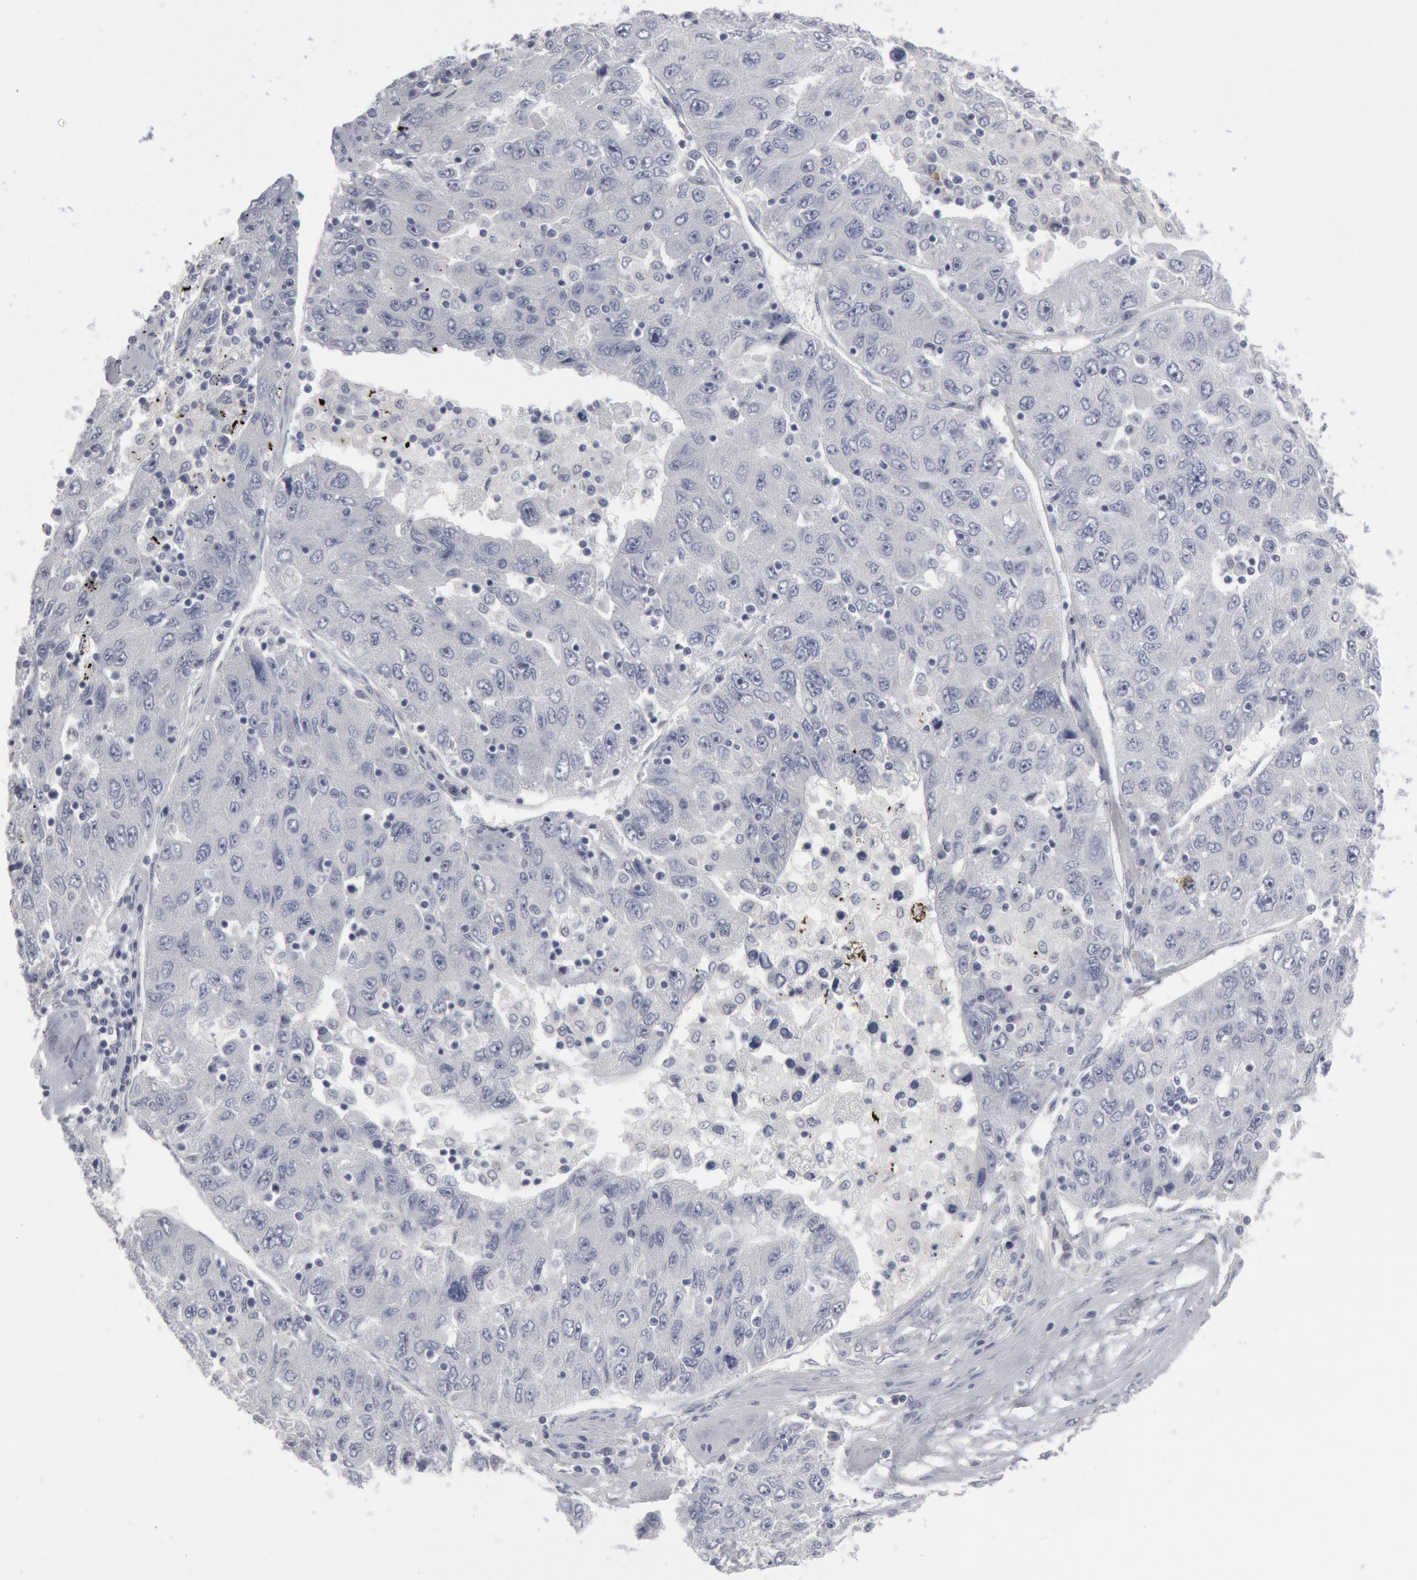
{"staining": {"intensity": "negative", "quantity": "none", "location": "none"}, "tissue": "liver cancer", "cell_type": "Tumor cells", "image_type": "cancer", "snomed": [{"axis": "morphology", "description": "Carcinoma, Hepatocellular, NOS"}, {"axis": "topography", "description": "Liver"}], "caption": "A high-resolution histopathology image shows immunohistochemistry staining of liver cancer (hepatocellular carcinoma), which shows no significant expression in tumor cells.", "gene": "DMC1", "patient": {"sex": "male", "age": 49}}